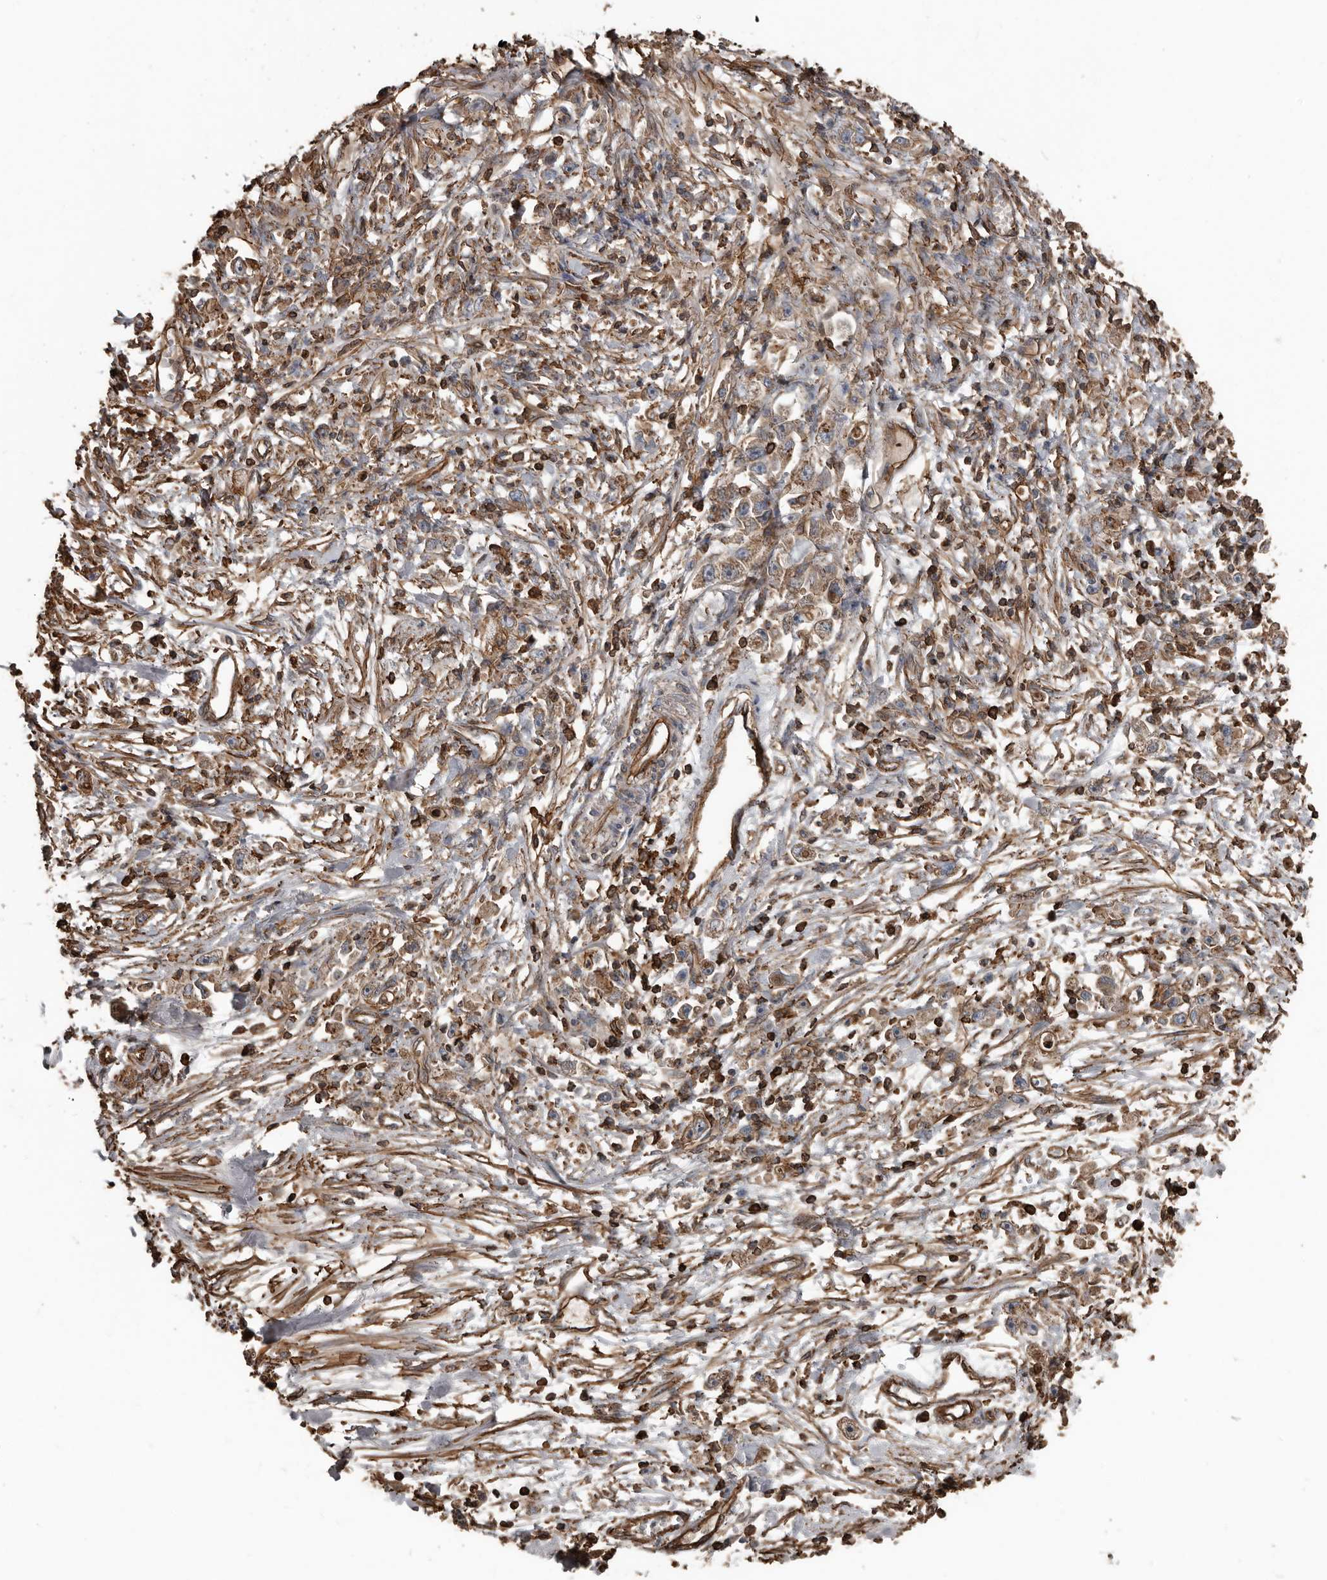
{"staining": {"intensity": "moderate", "quantity": ">75%", "location": "cytoplasmic/membranous"}, "tissue": "stomach cancer", "cell_type": "Tumor cells", "image_type": "cancer", "snomed": [{"axis": "morphology", "description": "Adenocarcinoma, NOS"}, {"axis": "topography", "description": "Stomach"}], "caption": "Moderate cytoplasmic/membranous expression is present in about >75% of tumor cells in adenocarcinoma (stomach).", "gene": "DENND6B", "patient": {"sex": "female", "age": 59}}